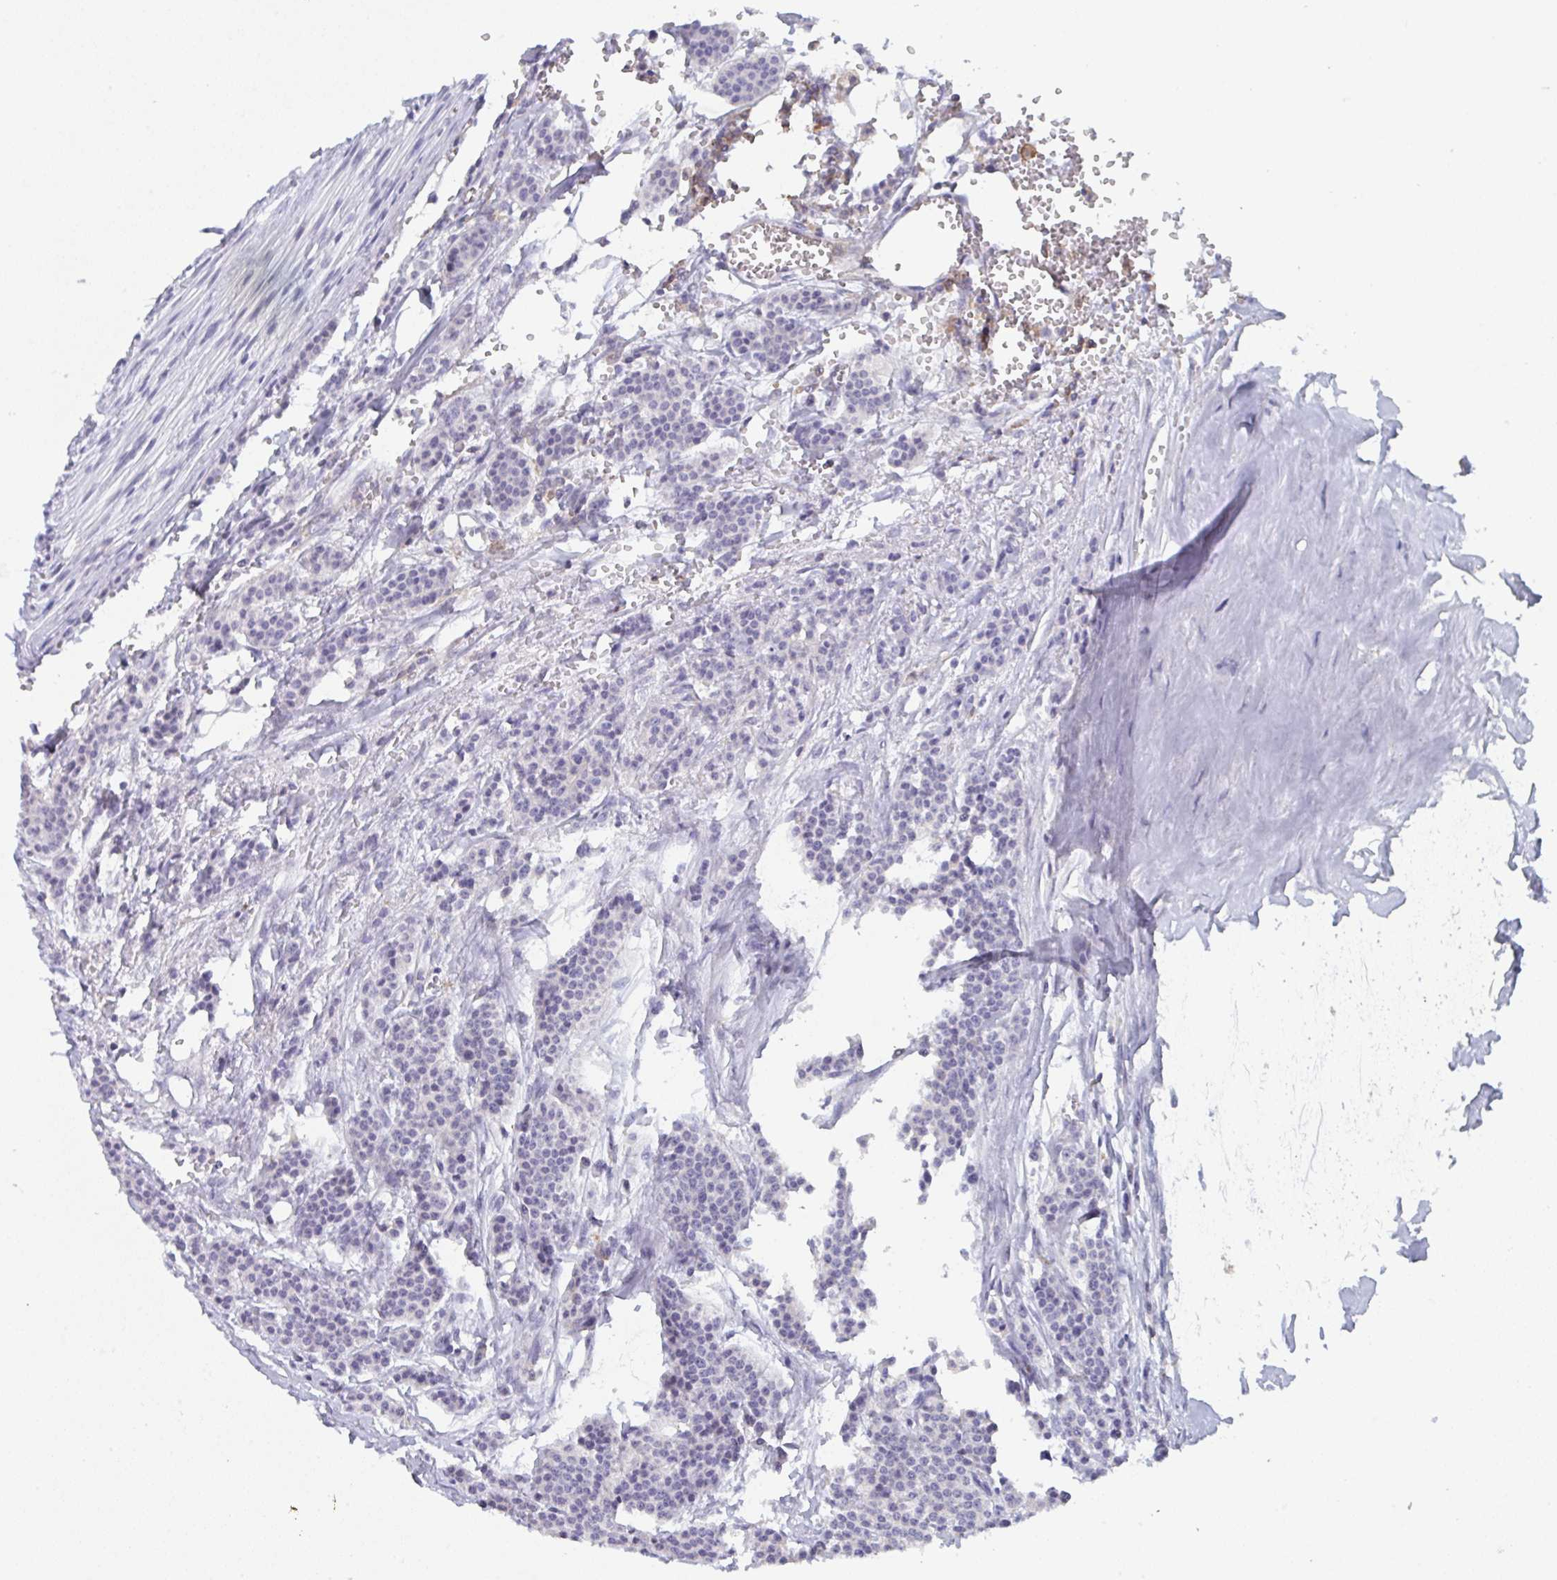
{"staining": {"intensity": "negative", "quantity": "none", "location": "none"}, "tissue": "carcinoid", "cell_type": "Tumor cells", "image_type": "cancer", "snomed": [{"axis": "morphology", "description": "Carcinoid, malignant, NOS"}, {"axis": "topography", "description": "Small intestine"}], "caption": "Human malignant carcinoid stained for a protein using immunohistochemistry (IHC) displays no positivity in tumor cells.", "gene": "DISP2", "patient": {"sex": "male", "age": 63}}